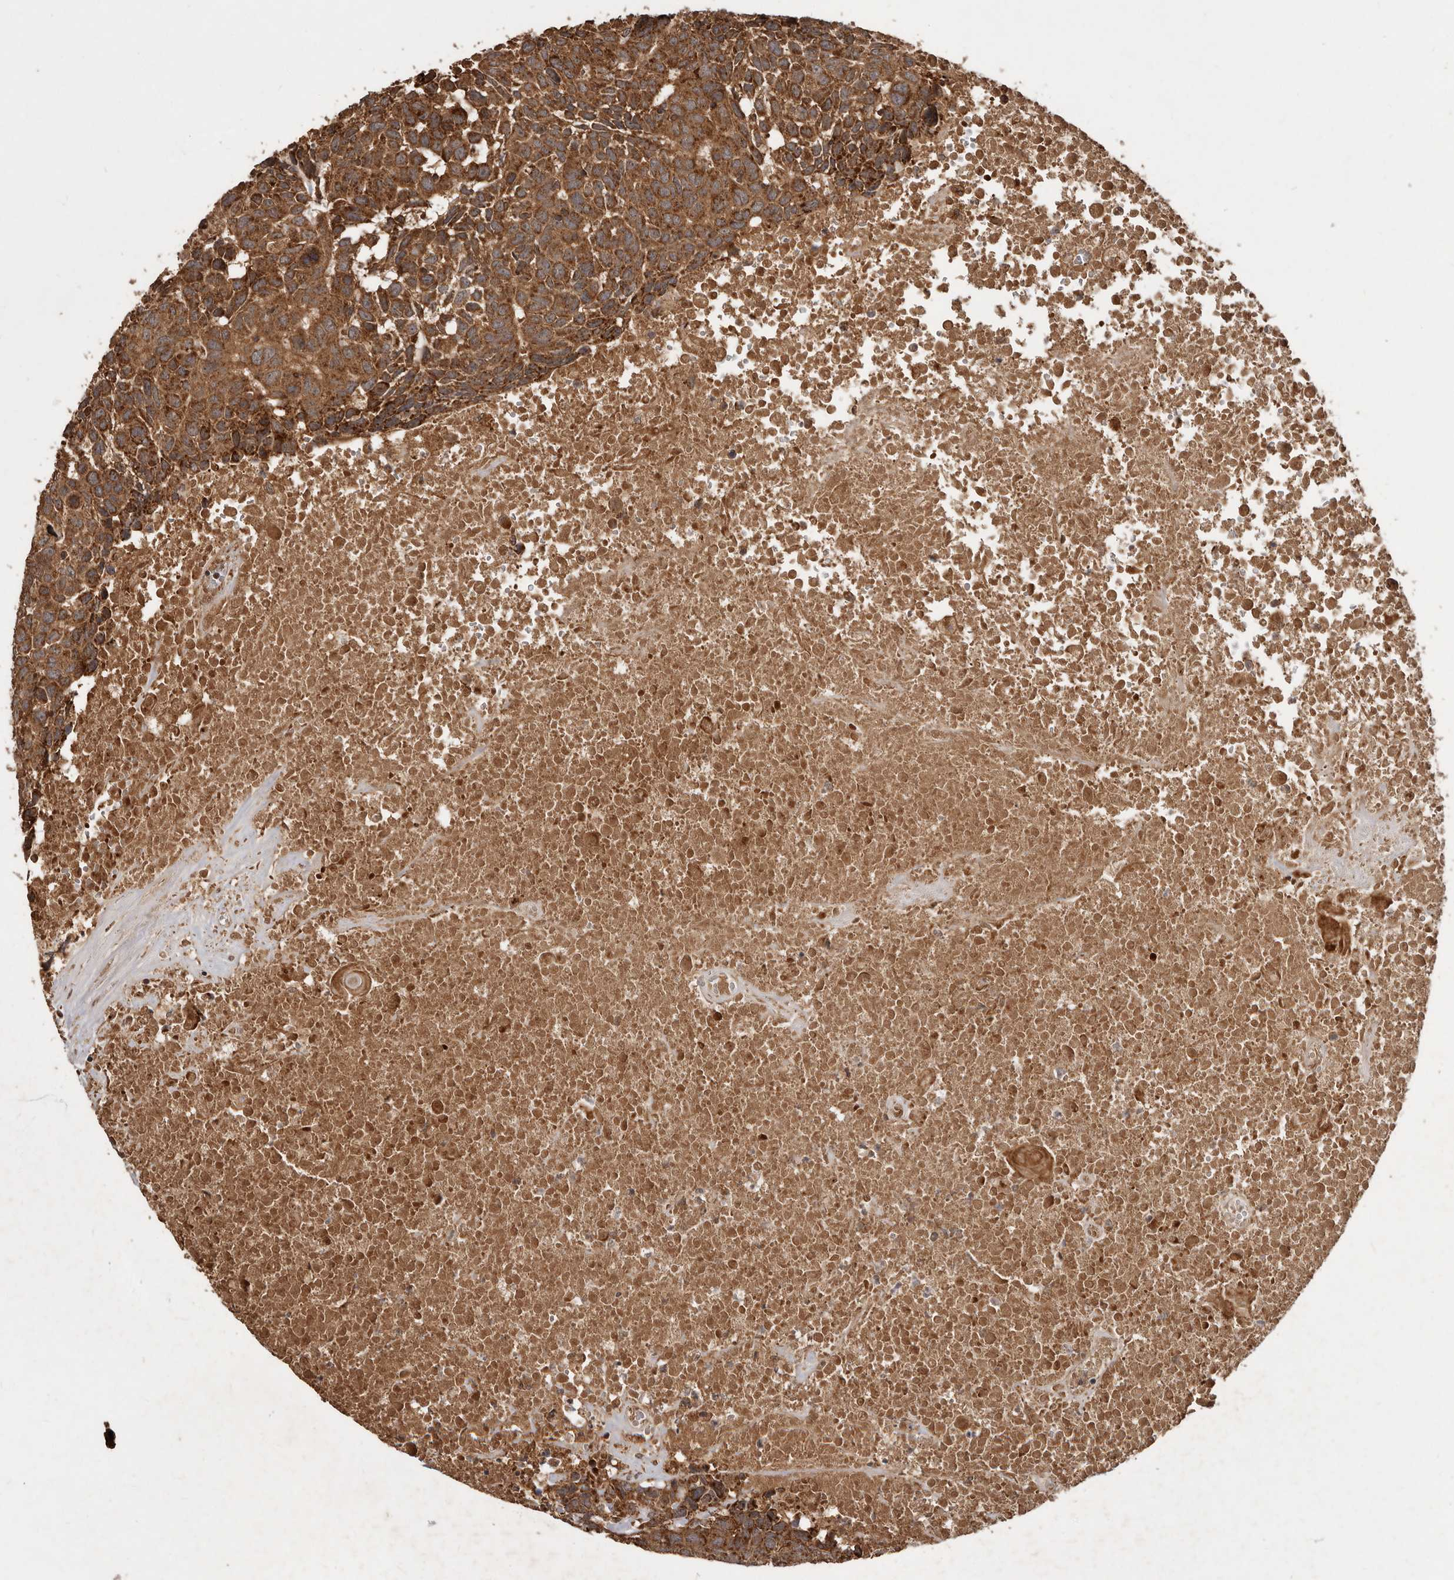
{"staining": {"intensity": "moderate", "quantity": ">75%", "location": "cytoplasmic/membranous"}, "tissue": "head and neck cancer", "cell_type": "Tumor cells", "image_type": "cancer", "snomed": [{"axis": "morphology", "description": "Squamous cell carcinoma, NOS"}, {"axis": "topography", "description": "Head-Neck"}], "caption": "An immunohistochemistry (IHC) photomicrograph of tumor tissue is shown. Protein staining in brown highlights moderate cytoplasmic/membranous positivity in head and neck squamous cell carcinoma within tumor cells.", "gene": "STK36", "patient": {"sex": "male", "age": 66}}